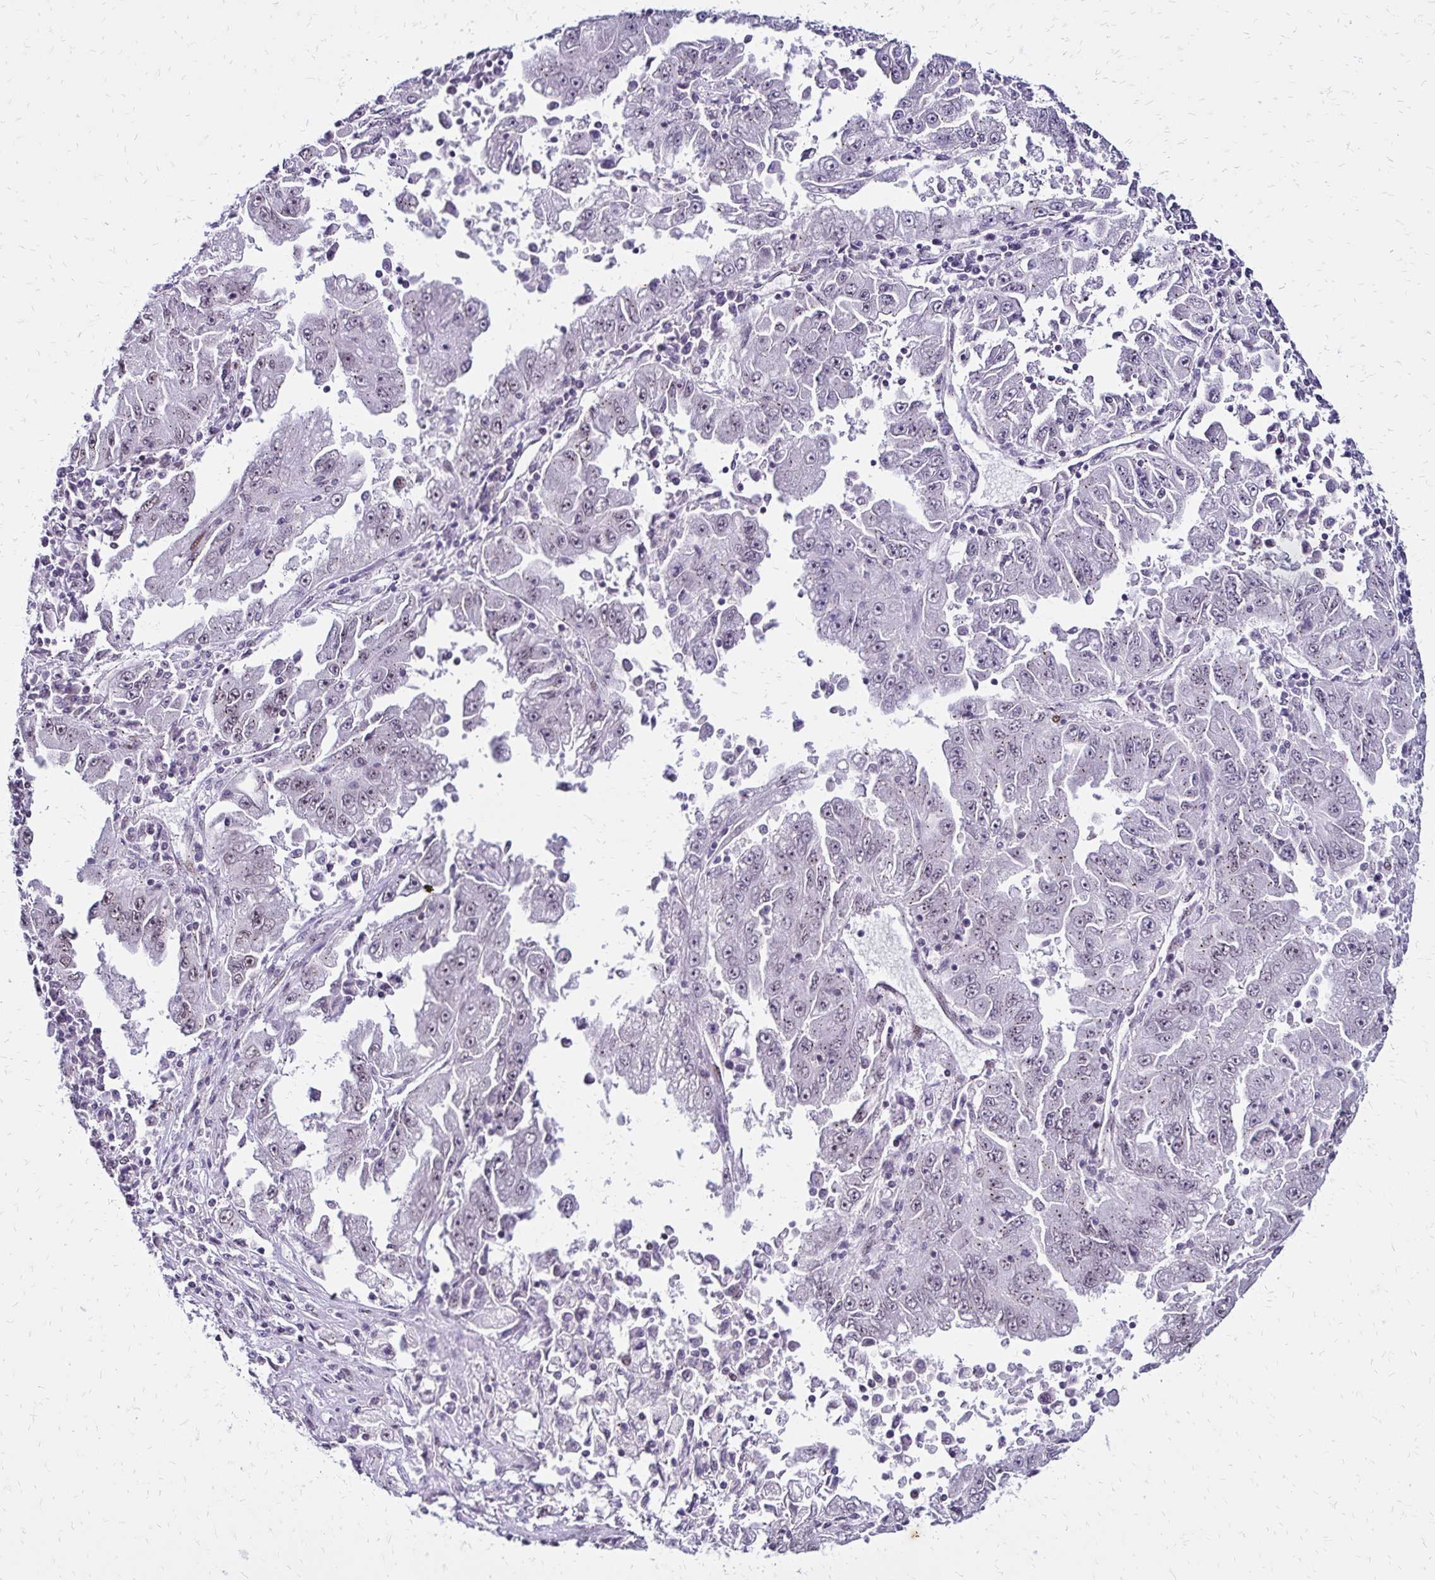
{"staining": {"intensity": "weak", "quantity": "25%-75%", "location": "nuclear"}, "tissue": "lung cancer", "cell_type": "Tumor cells", "image_type": "cancer", "snomed": [{"axis": "morphology", "description": "Adenocarcinoma, NOS"}, {"axis": "morphology", "description": "Adenocarcinoma primary or metastatic"}, {"axis": "topography", "description": "Lung"}], "caption": "A brown stain shows weak nuclear positivity of a protein in human lung adenocarcinoma primary or metastatic tumor cells.", "gene": "TOB1", "patient": {"sex": "male", "age": 74}}